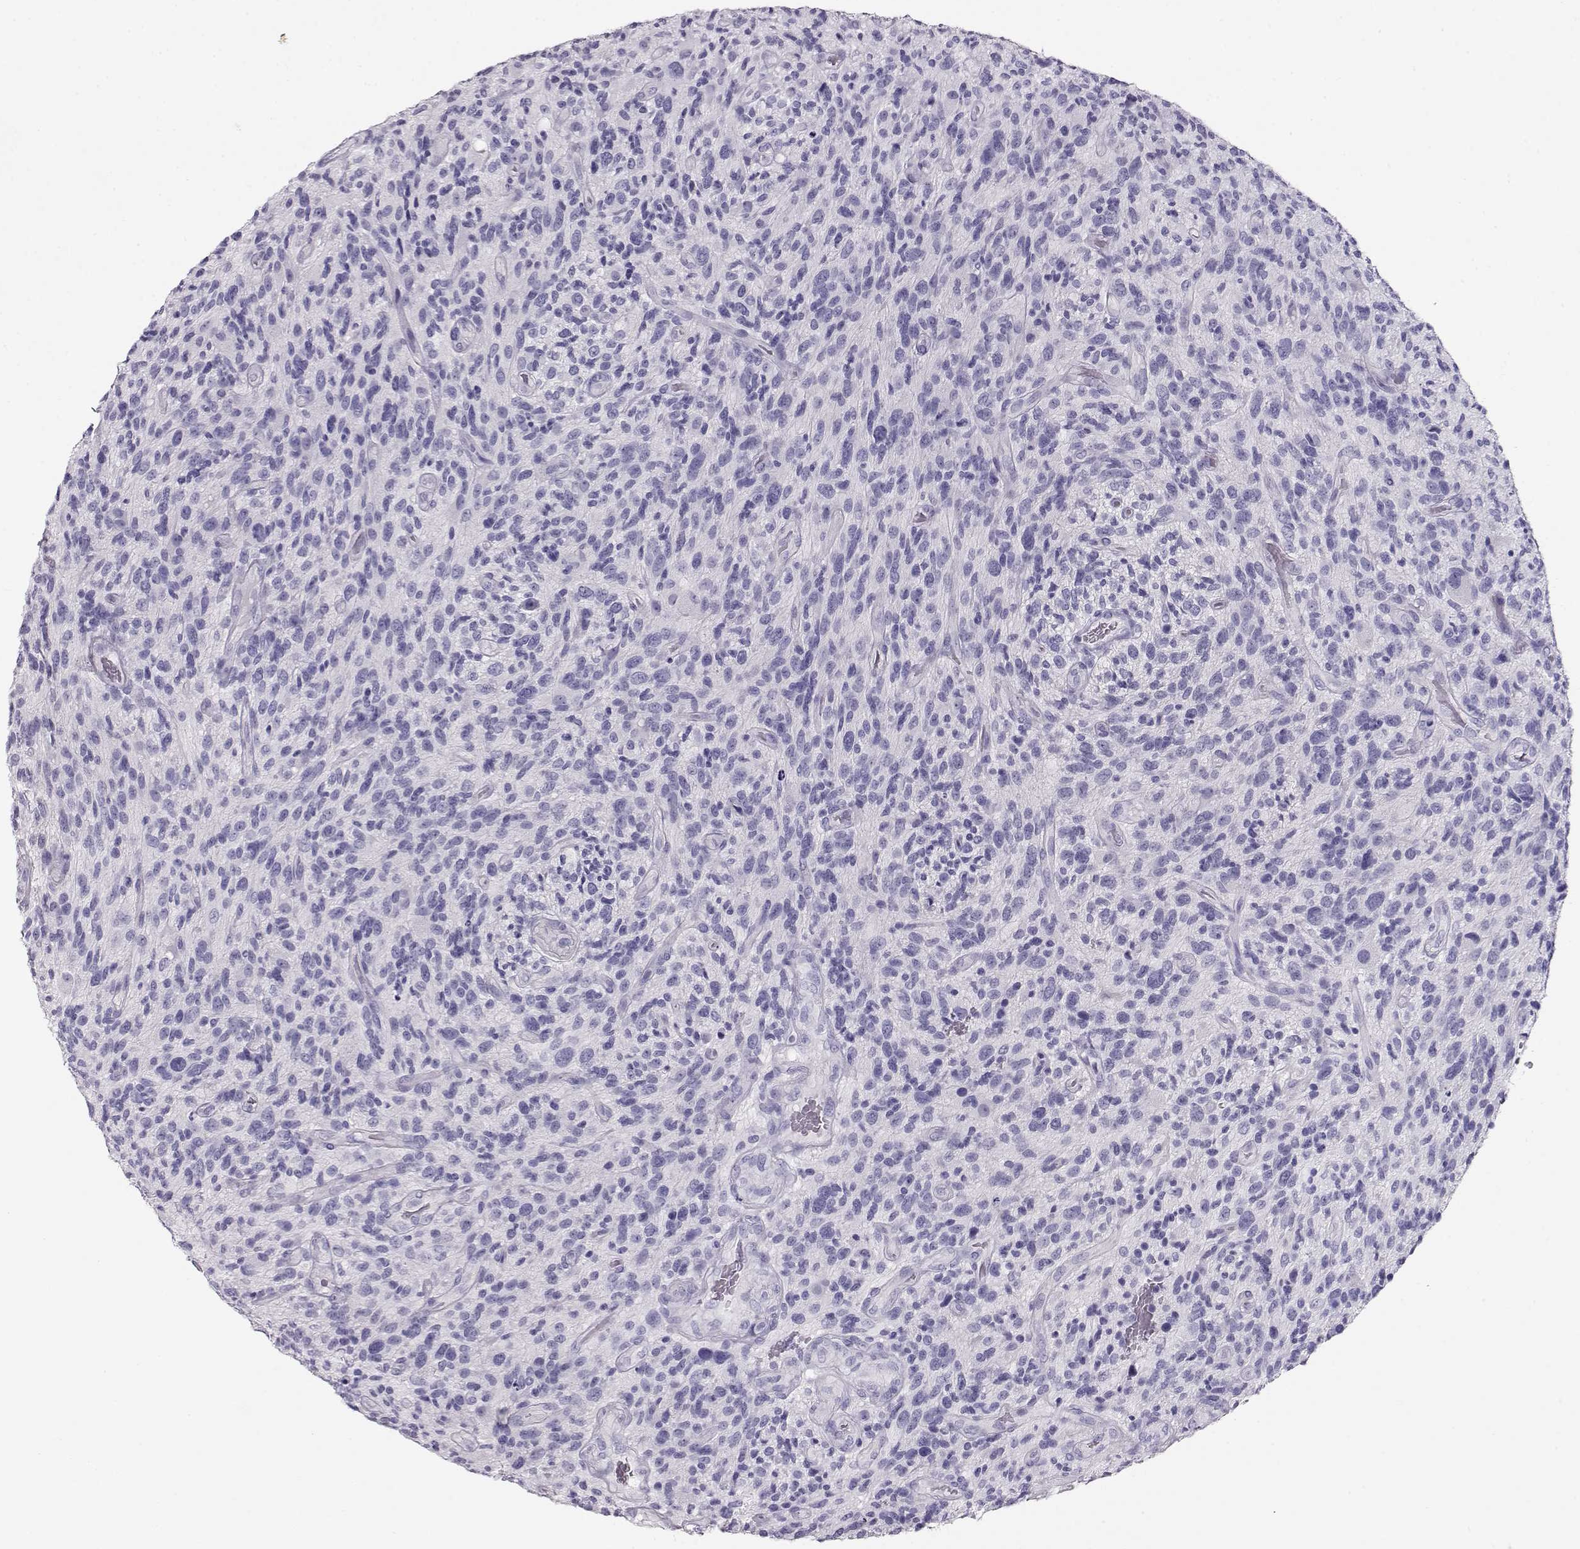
{"staining": {"intensity": "negative", "quantity": "none", "location": "none"}, "tissue": "glioma", "cell_type": "Tumor cells", "image_type": "cancer", "snomed": [{"axis": "morphology", "description": "Glioma, malignant, High grade"}, {"axis": "topography", "description": "Brain"}], "caption": "DAB immunohistochemical staining of high-grade glioma (malignant) demonstrates no significant expression in tumor cells. (Brightfield microscopy of DAB immunohistochemistry (IHC) at high magnification).", "gene": "ACTN2", "patient": {"sex": "male", "age": 47}}